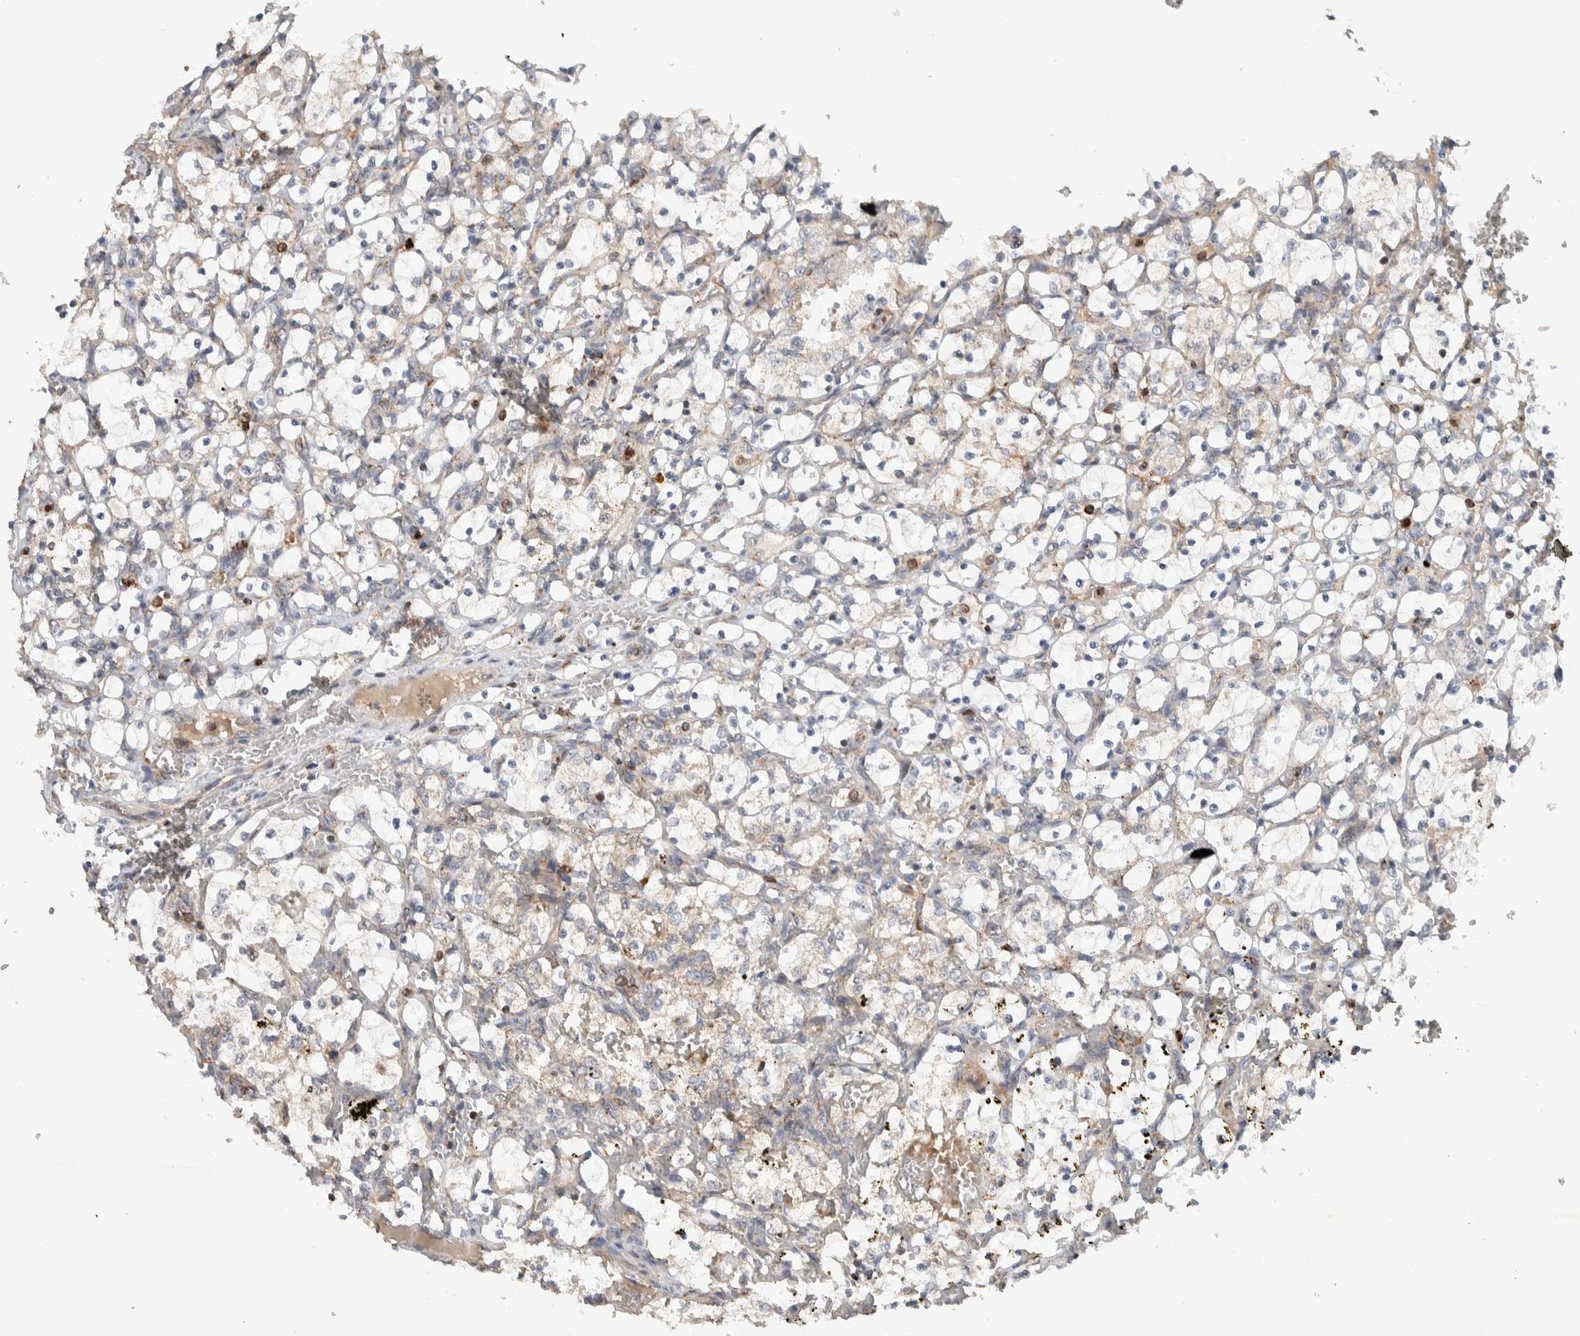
{"staining": {"intensity": "weak", "quantity": "<25%", "location": "cytoplasmic/membranous"}, "tissue": "renal cancer", "cell_type": "Tumor cells", "image_type": "cancer", "snomed": [{"axis": "morphology", "description": "Adenocarcinoma, NOS"}, {"axis": "topography", "description": "Kidney"}], "caption": "Human renal cancer stained for a protein using immunohistochemistry (IHC) displays no staining in tumor cells.", "gene": "VPS53", "patient": {"sex": "female", "age": 69}}